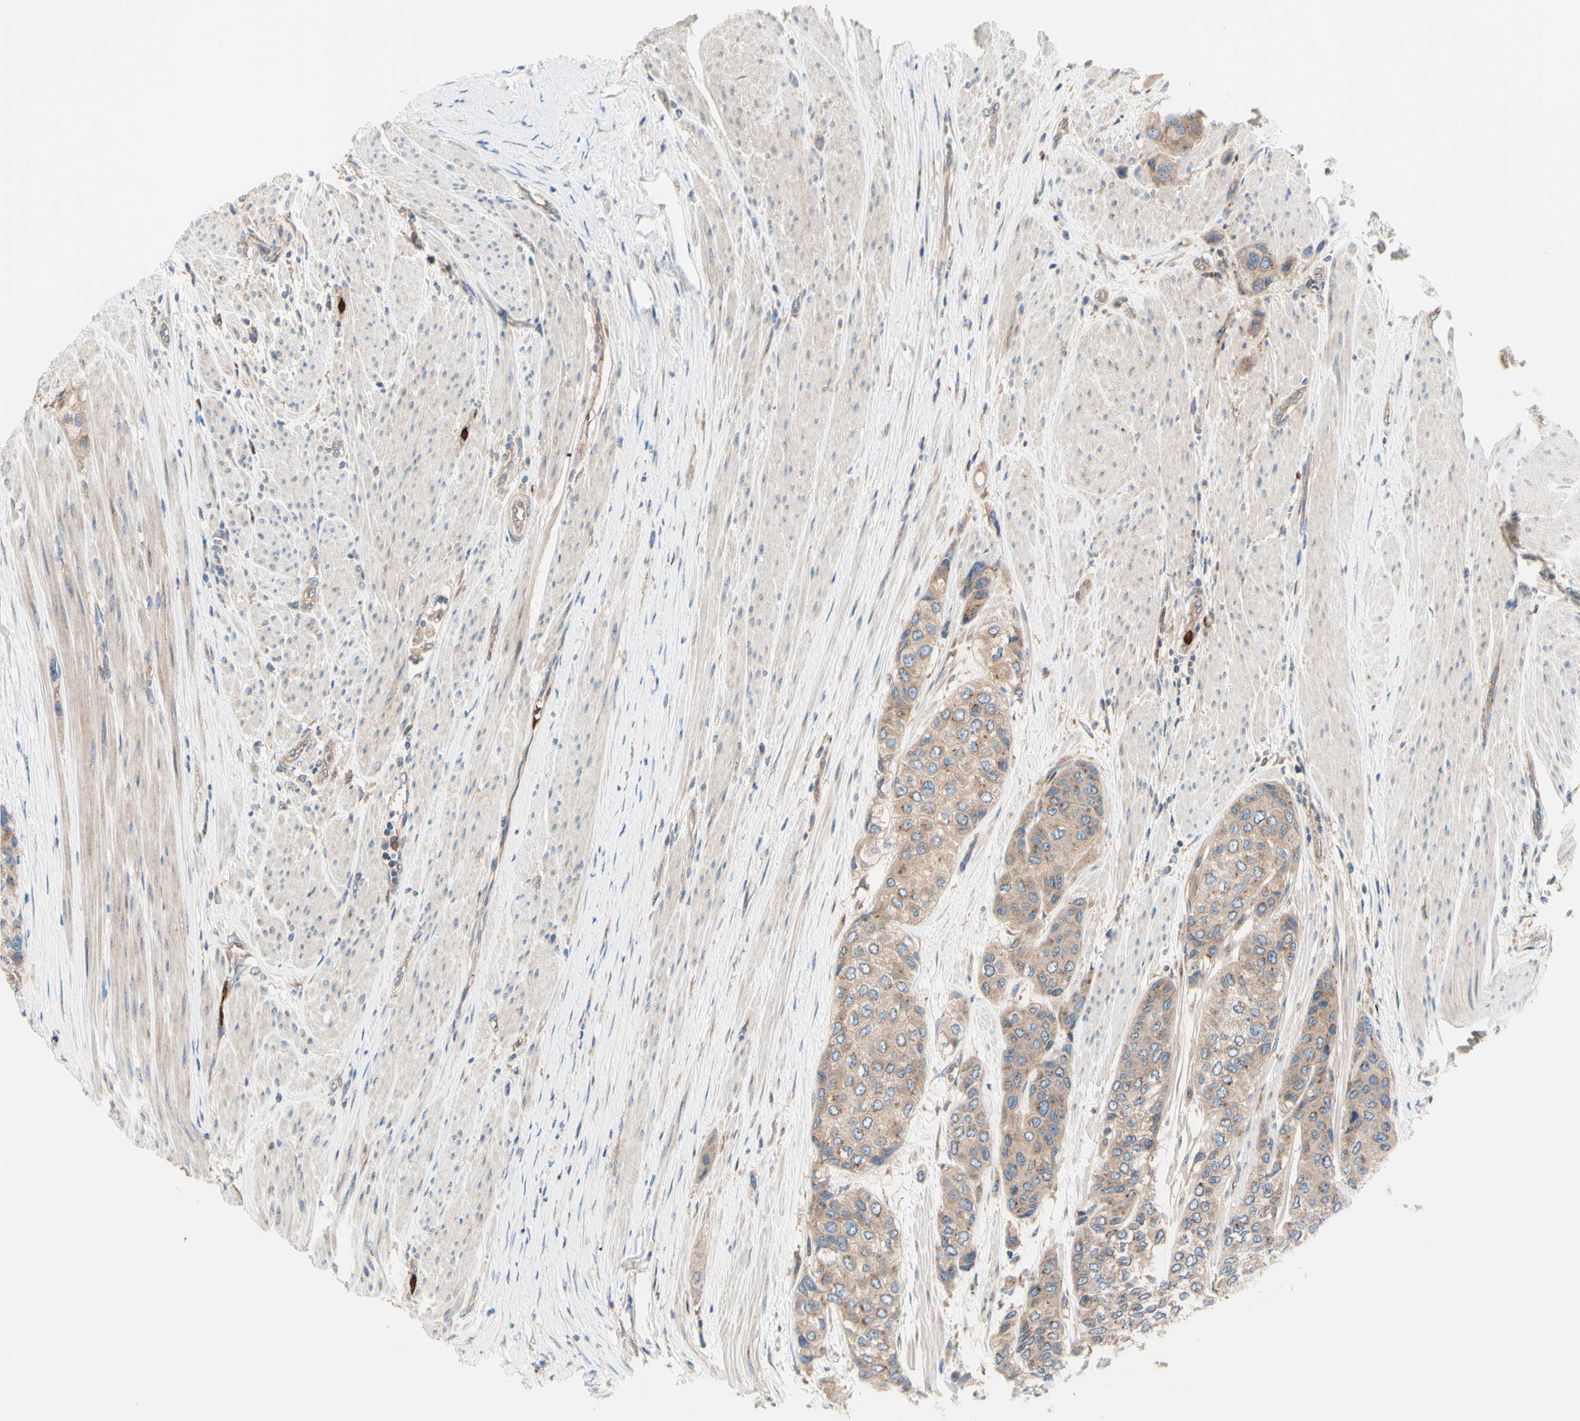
{"staining": {"intensity": "moderate", "quantity": ">75%", "location": "cytoplasmic/membranous"}, "tissue": "urothelial cancer", "cell_type": "Tumor cells", "image_type": "cancer", "snomed": [{"axis": "morphology", "description": "Urothelial carcinoma, High grade"}, {"axis": "topography", "description": "Urinary bladder"}], "caption": "Immunohistochemistry (DAB (3,3'-diaminobenzidine)) staining of urothelial cancer shows moderate cytoplasmic/membranous protein staining in approximately >75% of tumor cells.", "gene": "USP9X", "patient": {"sex": "female", "age": 56}}